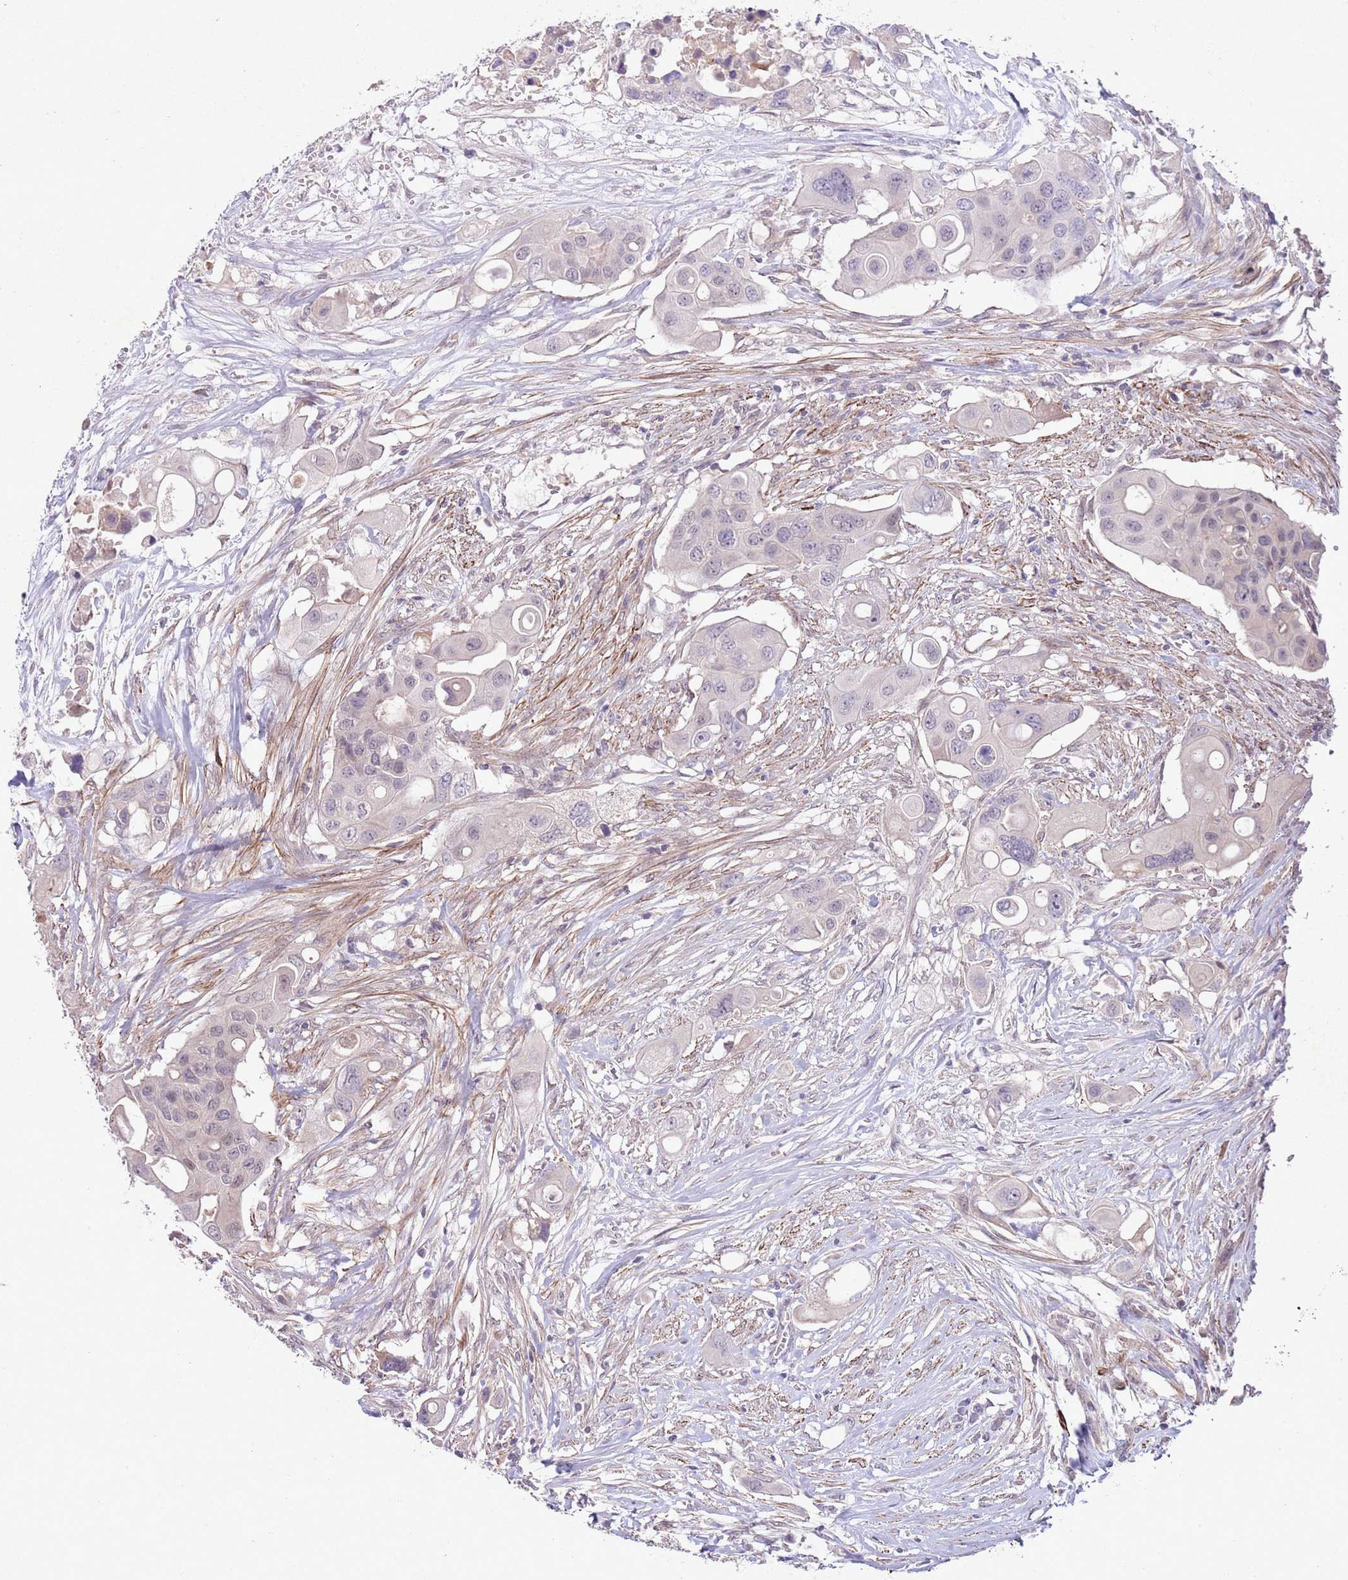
{"staining": {"intensity": "negative", "quantity": "none", "location": "none"}, "tissue": "colorectal cancer", "cell_type": "Tumor cells", "image_type": "cancer", "snomed": [{"axis": "morphology", "description": "Adenocarcinoma, NOS"}, {"axis": "topography", "description": "Colon"}], "caption": "This image is of adenocarcinoma (colorectal) stained with IHC to label a protein in brown with the nuclei are counter-stained blue. There is no expression in tumor cells. (Stains: DAB (3,3'-diaminobenzidine) immunohistochemistry with hematoxylin counter stain, Microscopy: brightfield microscopy at high magnification).", "gene": "CCNI", "patient": {"sex": "male", "age": 77}}